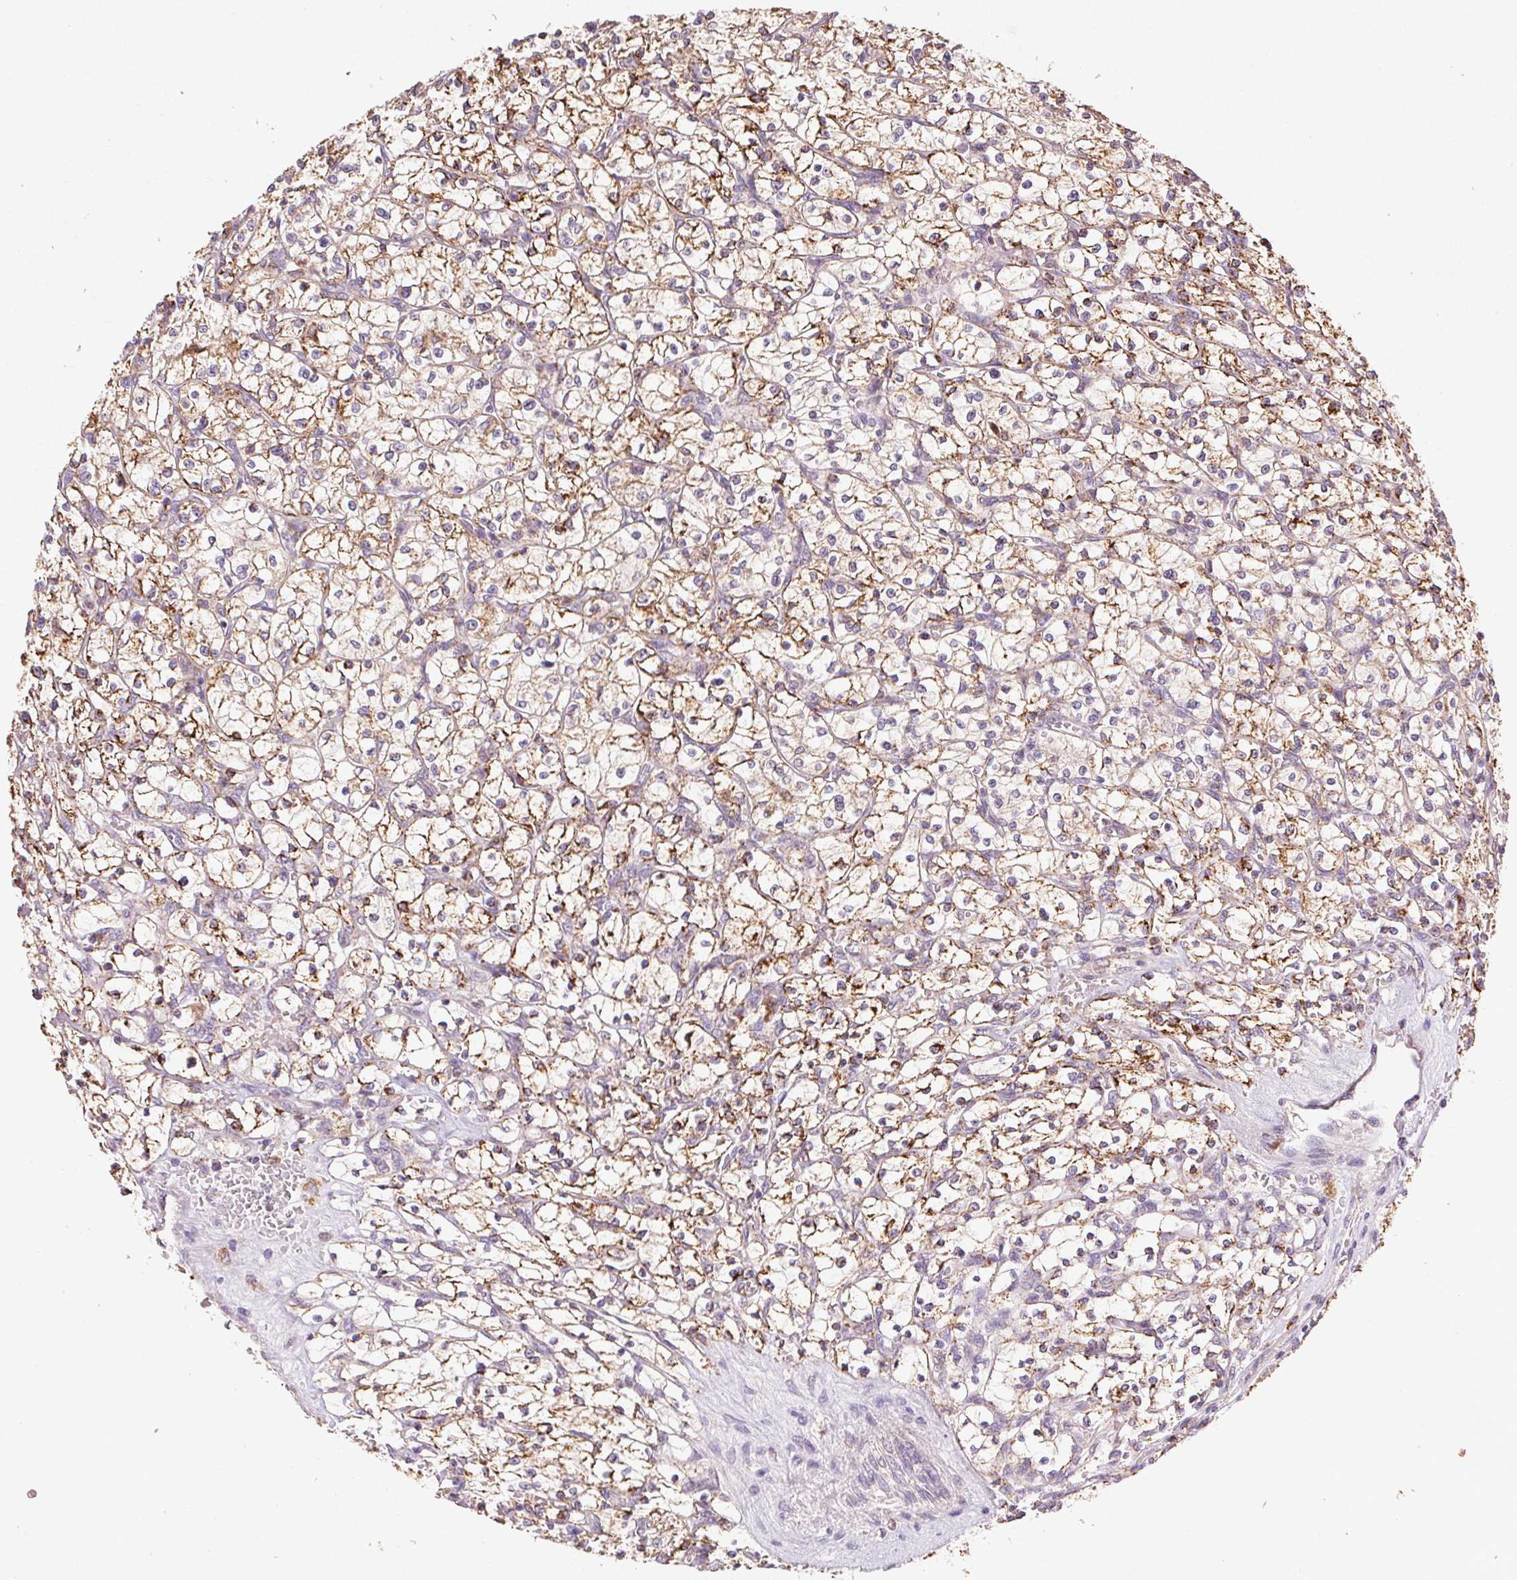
{"staining": {"intensity": "moderate", "quantity": ">75%", "location": "cytoplasmic/membranous"}, "tissue": "renal cancer", "cell_type": "Tumor cells", "image_type": "cancer", "snomed": [{"axis": "morphology", "description": "Adenocarcinoma, NOS"}, {"axis": "topography", "description": "Kidney"}], "caption": "A medium amount of moderate cytoplasmic/membranous positivity is seen in approximately >75% of tumor cells in adenocarcinoma (renal) tissue.", "gene": "FNBP1L", "patient": {"sex": "female", "age": 64}}